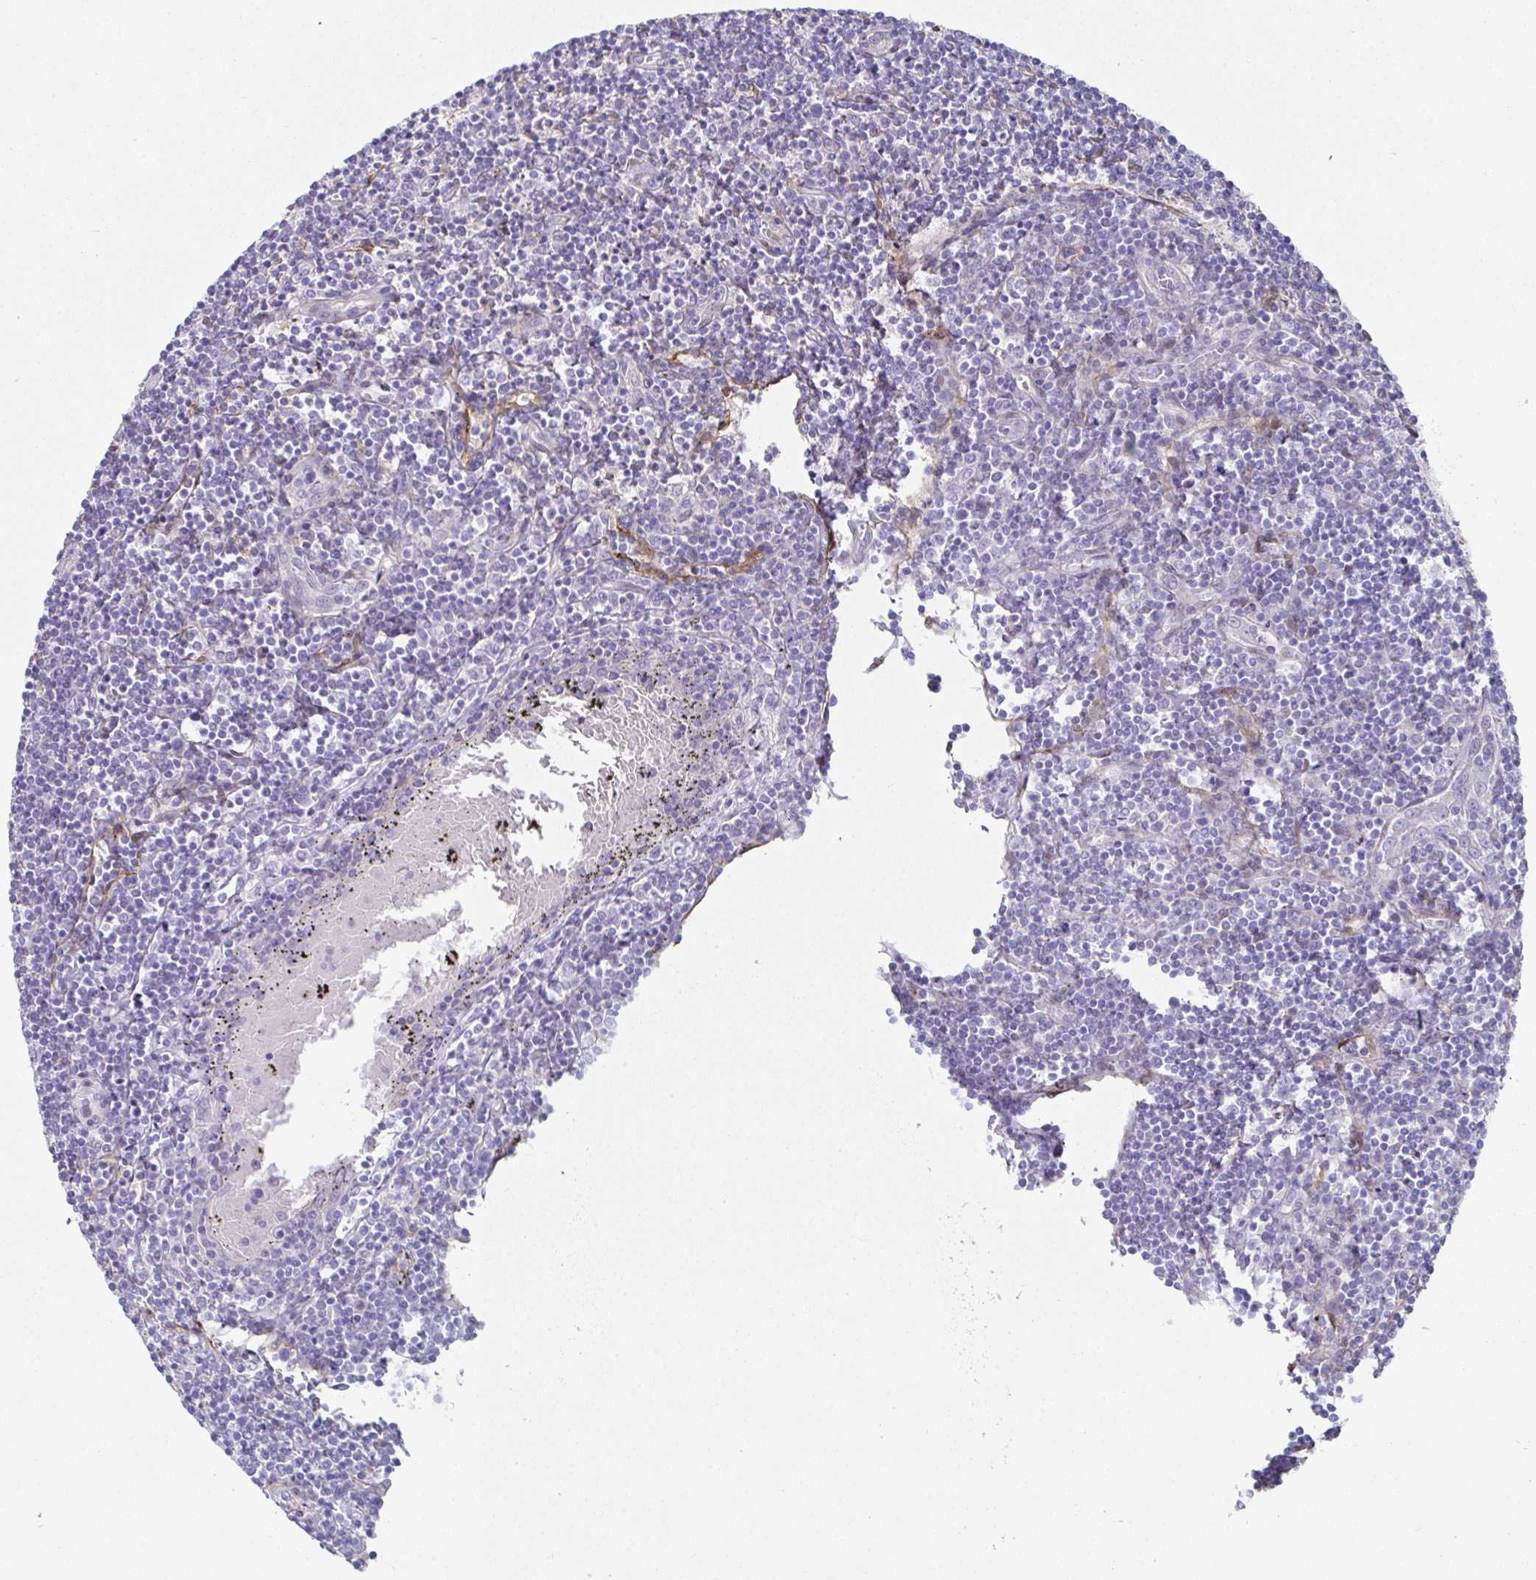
{"staining": {"intensity": "negative", "quantity": "none", "location": "none"}, "tissue": "lymphoma", "cell_type": "Tumor cells", "image_type": "cancer", "snomed": [{"axis": "morphology", "description": "Hodgkin's disease, NOS"}, {"axis": "topography", "description": "Lymph node"}], "caption": "Immunohistochemical staining of human lymphoma shows no significant staining in tumor cells. Brightfield microscopy of immunohistochemistry (IHC) stained with DAB (3,3'-diaminobenzidine) (brown) and hematoxylin (blue), captured at high magnification.", "gene": "RBP1", "patient": {"sex": "male", "age": 40}}